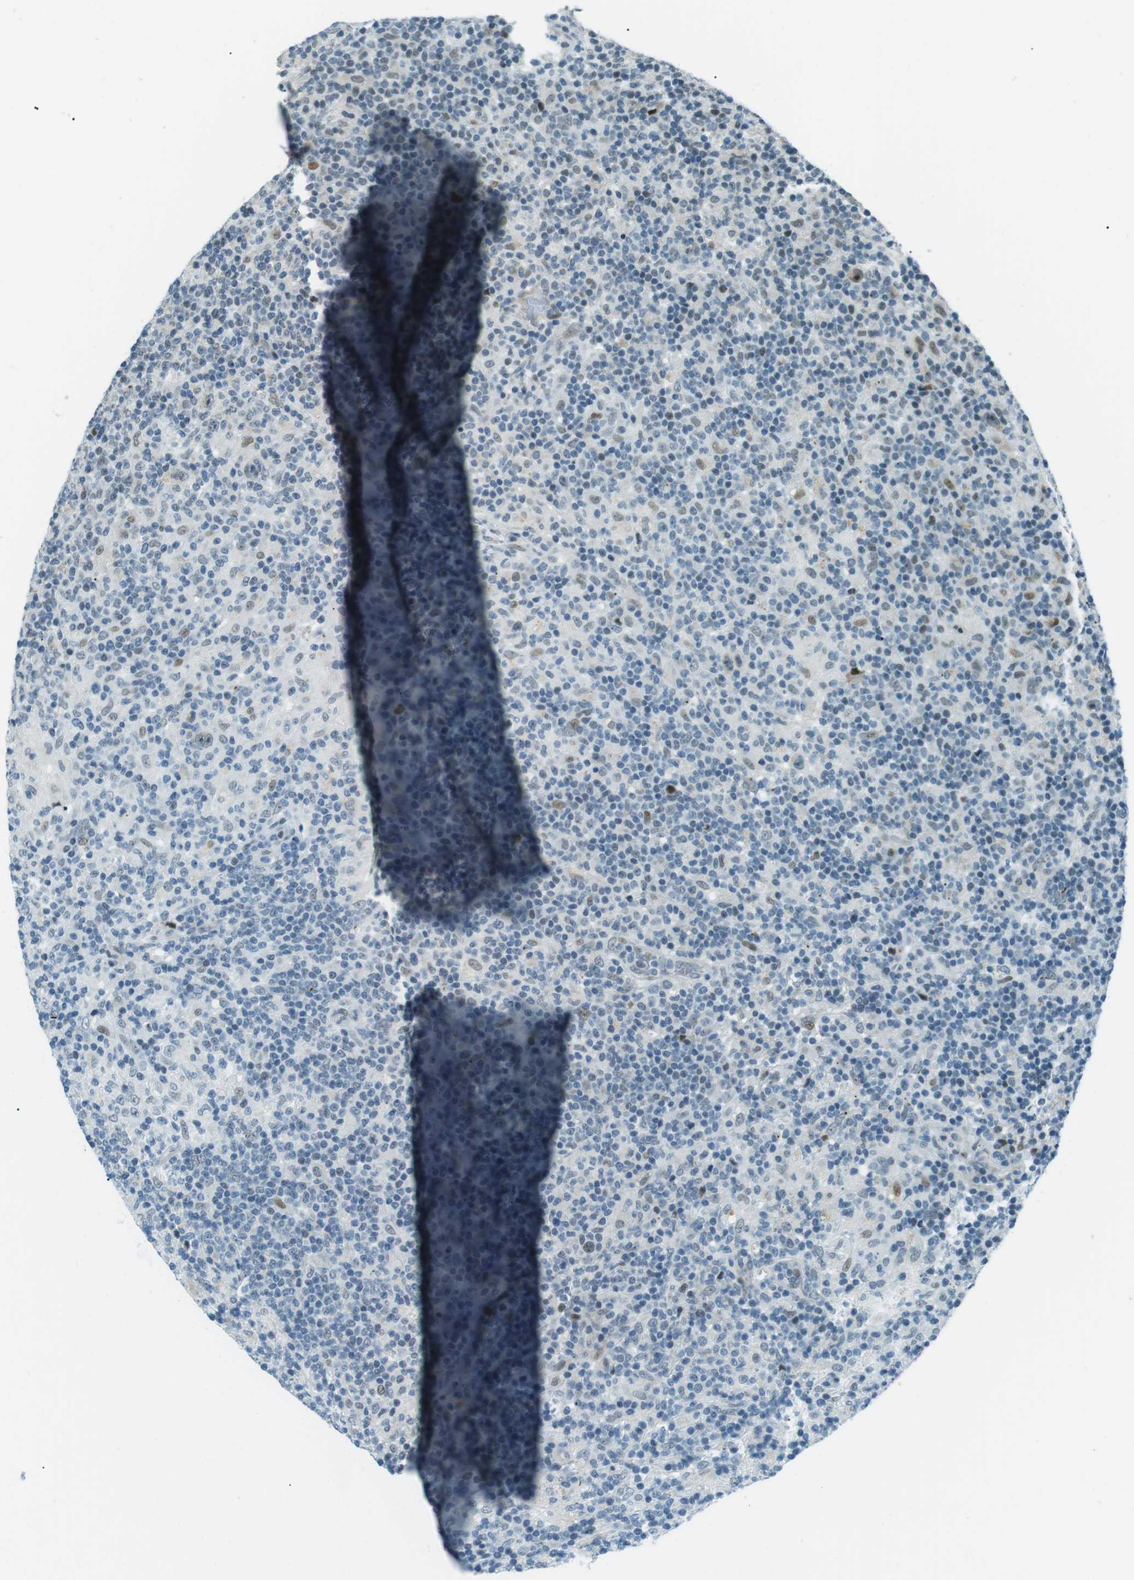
{"staining": {"intensity": "moderate", "quantity": "<25%", "location": "nuclear"}, "tissue": "lymphoma", "cell_type": "Tumor cells", "image_type": "cancer", "snomed": [{"axis": "morphology", "description": "Hodgkin's disease, NOS"}, {"axis": "topography", "description": "Lymph node"}], "caption": "A low amount of moderate nuclear positivity is identified in approximately <25% of tumor cells in Hodgkin's disease tissue. The staining was performed using DAB to visualize the protein expression in brown, while the nuclei were stained in blue with hematoxylin (Magnification: 20x).", "gene": "PJA1", "patient": {"sex": "male", "age": 70}}